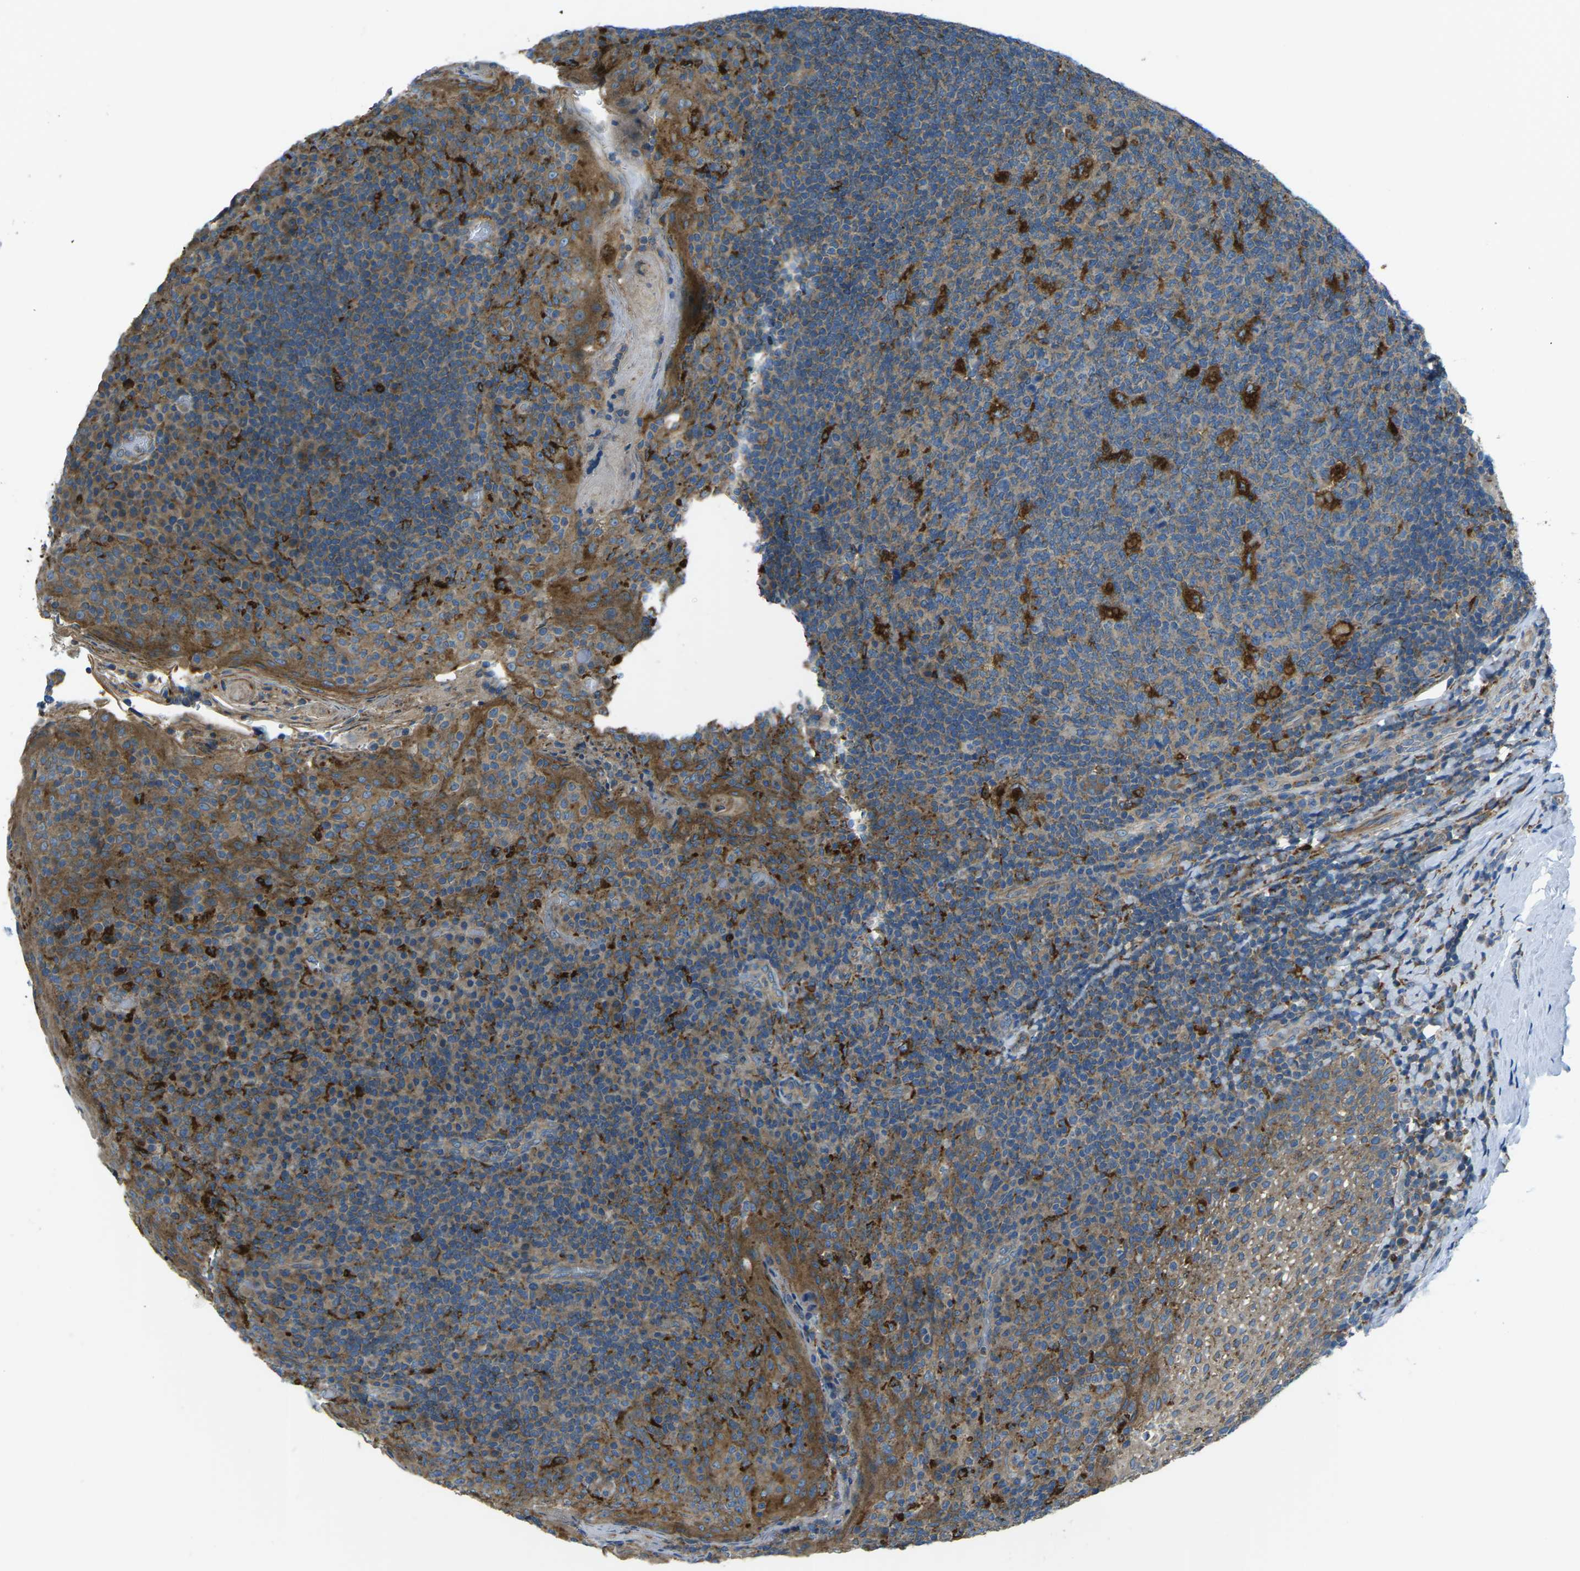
{"staining": {"intensity": "strong", "quantity": "<25%", "location": "cytoplasmic/membranous"}, "tissue": "tonsil", "cell_type": "Germinal center cells", "image_type": "normal", "snomed": [{"axis": "morphology", "description": "Normal tissue, NOS"}, {"axis": "topography", "description": "Tonsil"}], "caption": "This micrograph exhibits normal tonsil stained with immunohistochemistry to label a protein in brown. The cytoplasmic/membranous of germinal center cells show strong positivity for the protein. Nuclei are counter-stained blue.", "gene": "CDK17", "patient": {"sex": "male", "age": 17}}